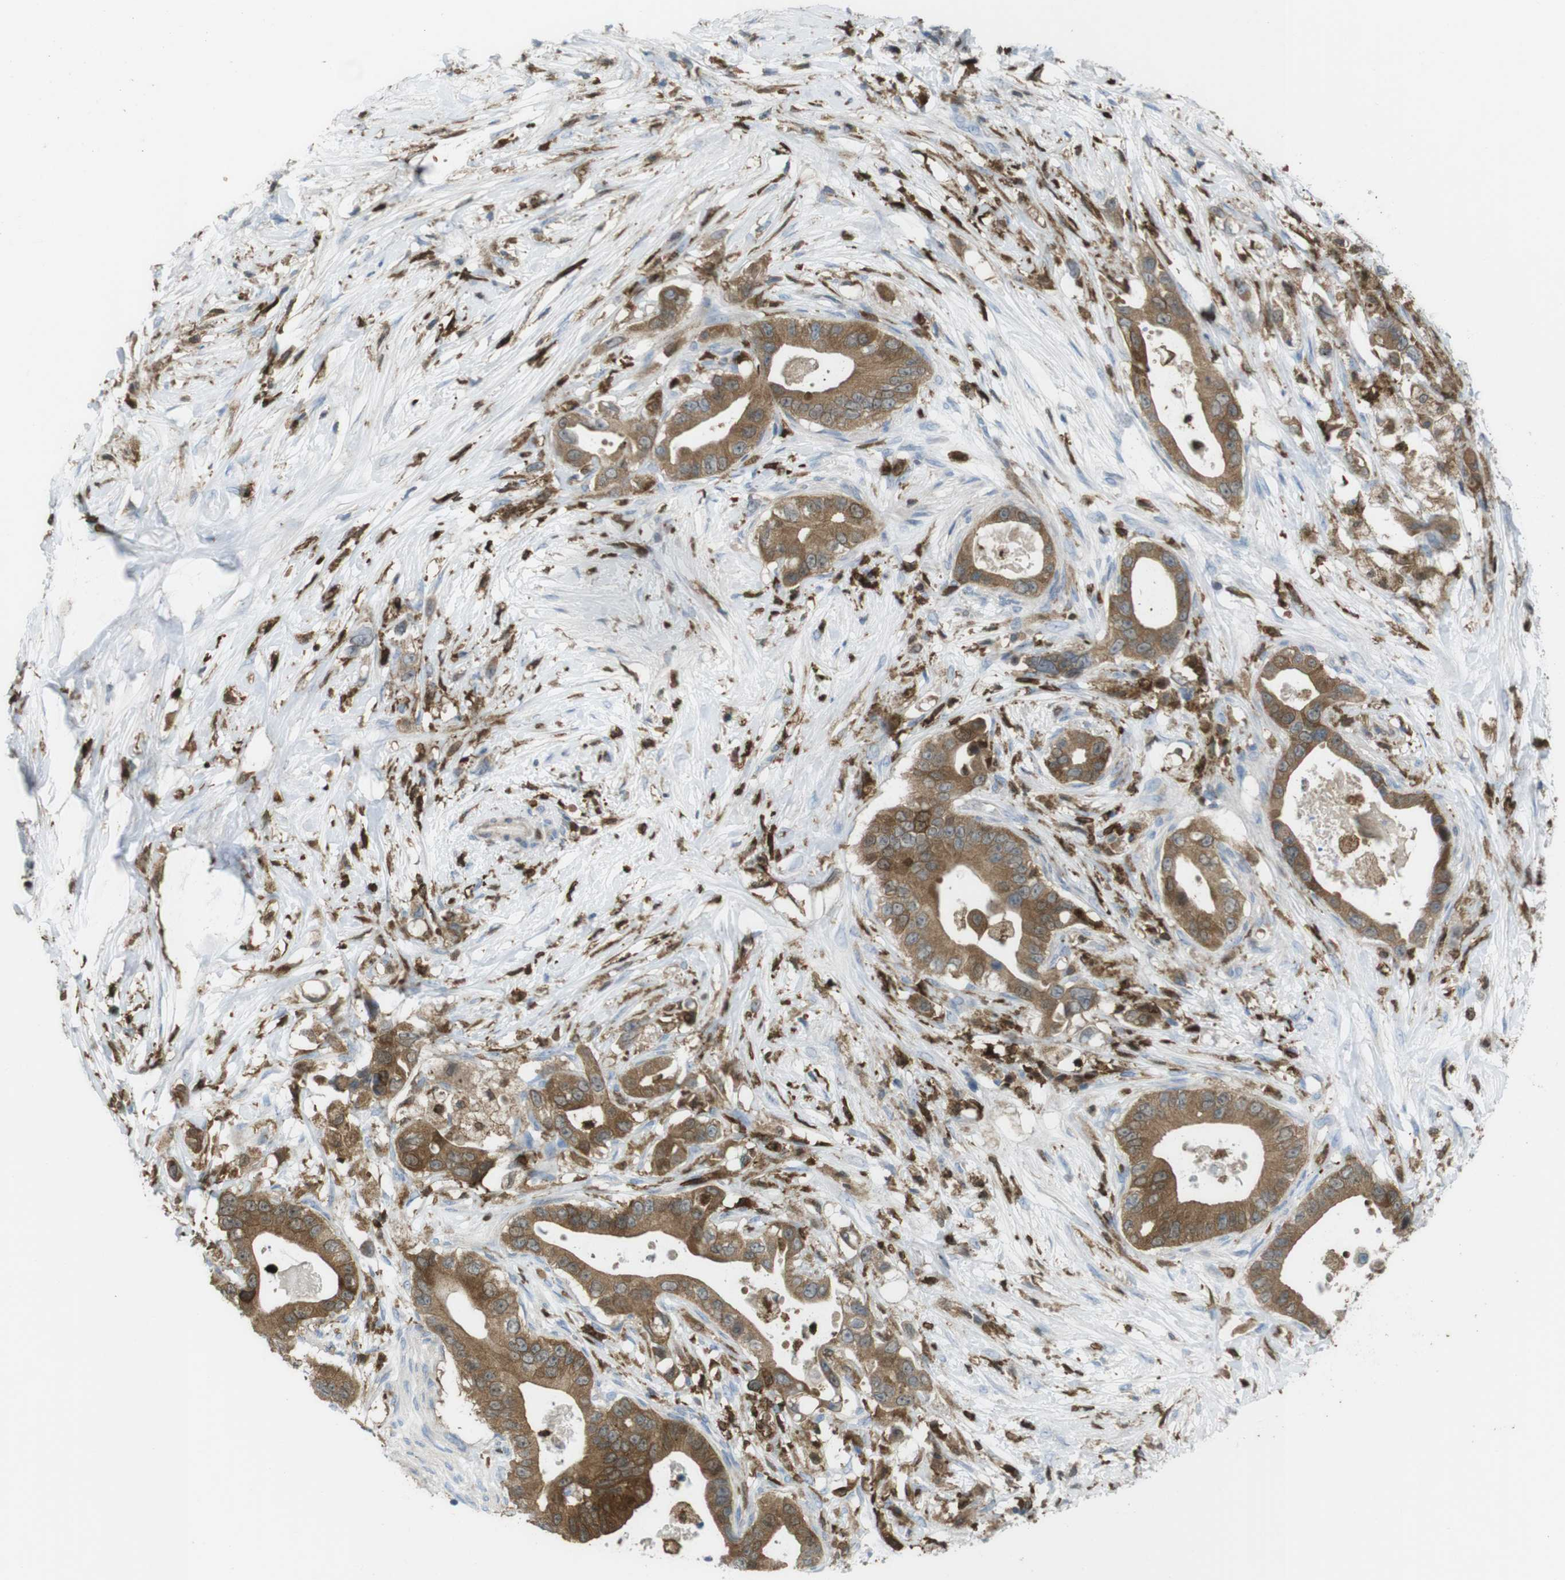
{"staining": {"intensity": "moderate", "quantity": ">75%", "location": "cytoplasmic/membranous"}, "tissue": "pancreatic cancer", "cell_type": "Tumor cells", "image_type": "cancer", "snomed": [{"axis": "morphology", "description": "Adenocarcinoma, NOS"}, {"axis": "topography", "description": "Pancreas"}], "caption": "This micrograph shows pancreatic cancer (adenocarcinoma) stained with IHC to label a protein in brown. The cytoplasmic/membranous of tumor cells show moderate positivity for the protein. Nuclei are counter-stained blue.", "gene": "PRKCD", "patient": {"sex": "male", "age": 77}}